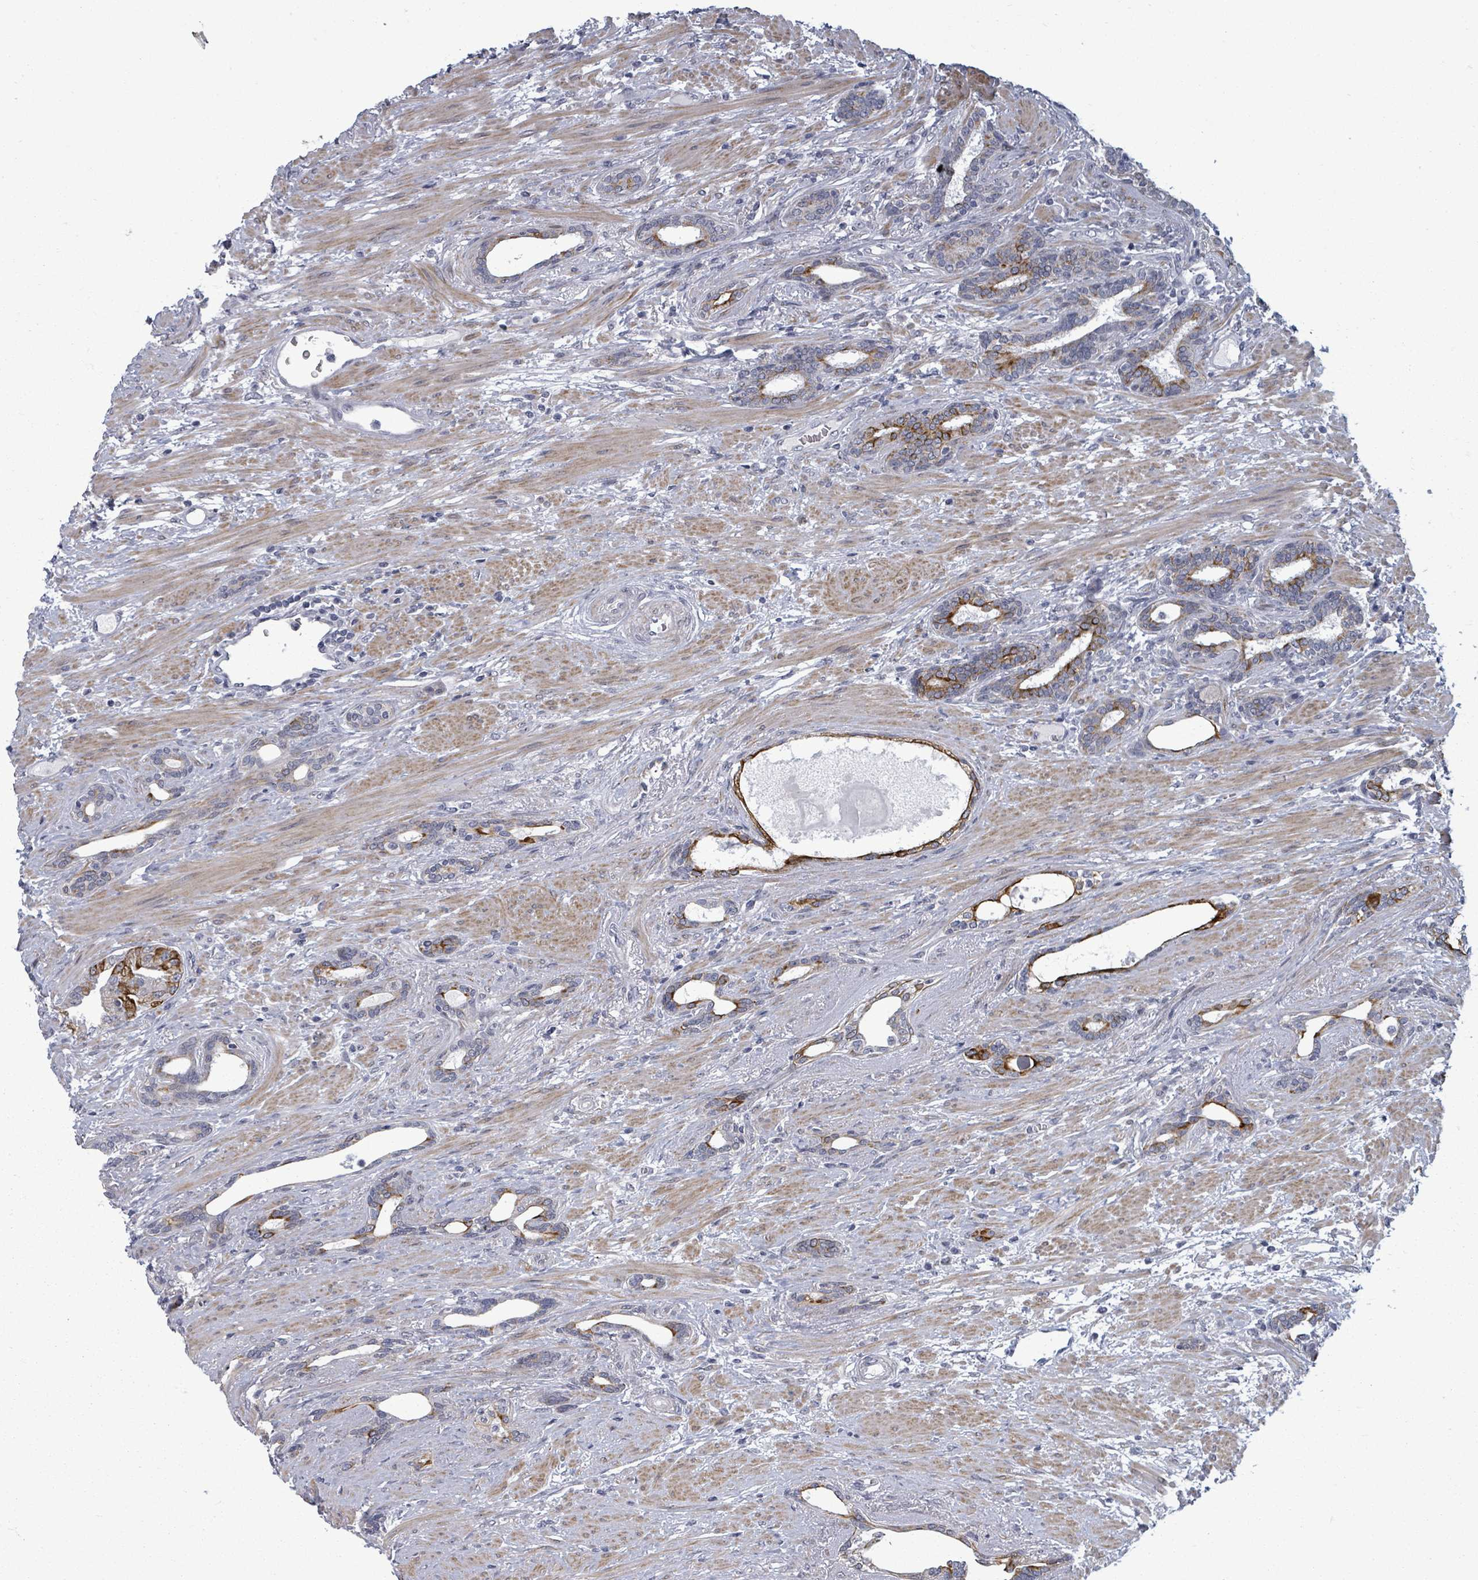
{"staining": {"intensity": "strong", "quantity": "<25%", "location": "cytoplasmic/membranous"}, "tissue": "prostate cancer", "cell_type": "Tumor cells", "image_type": "cancer", "snomed": [{"axis": "morphology", "description": "Adenocarcinoma, High grade"}, {"axis": "topography", "description": "Prostate"}], "caption": "Prostate adenocarcinoma (high-grade) was stained to show a protein in brown. There is medium levels of strong cytoplasmic/membranous staining in about <25% of tumor cells. The staining was performed using DAB (3,3'-diaminobenzidine) to visualize the protein expression in brown, while the nuclei were stained in blue with hematoxylin (Magnification: 20x).", "gene": "PTPN20", "patient": {"sex": "male", "age": 69}}